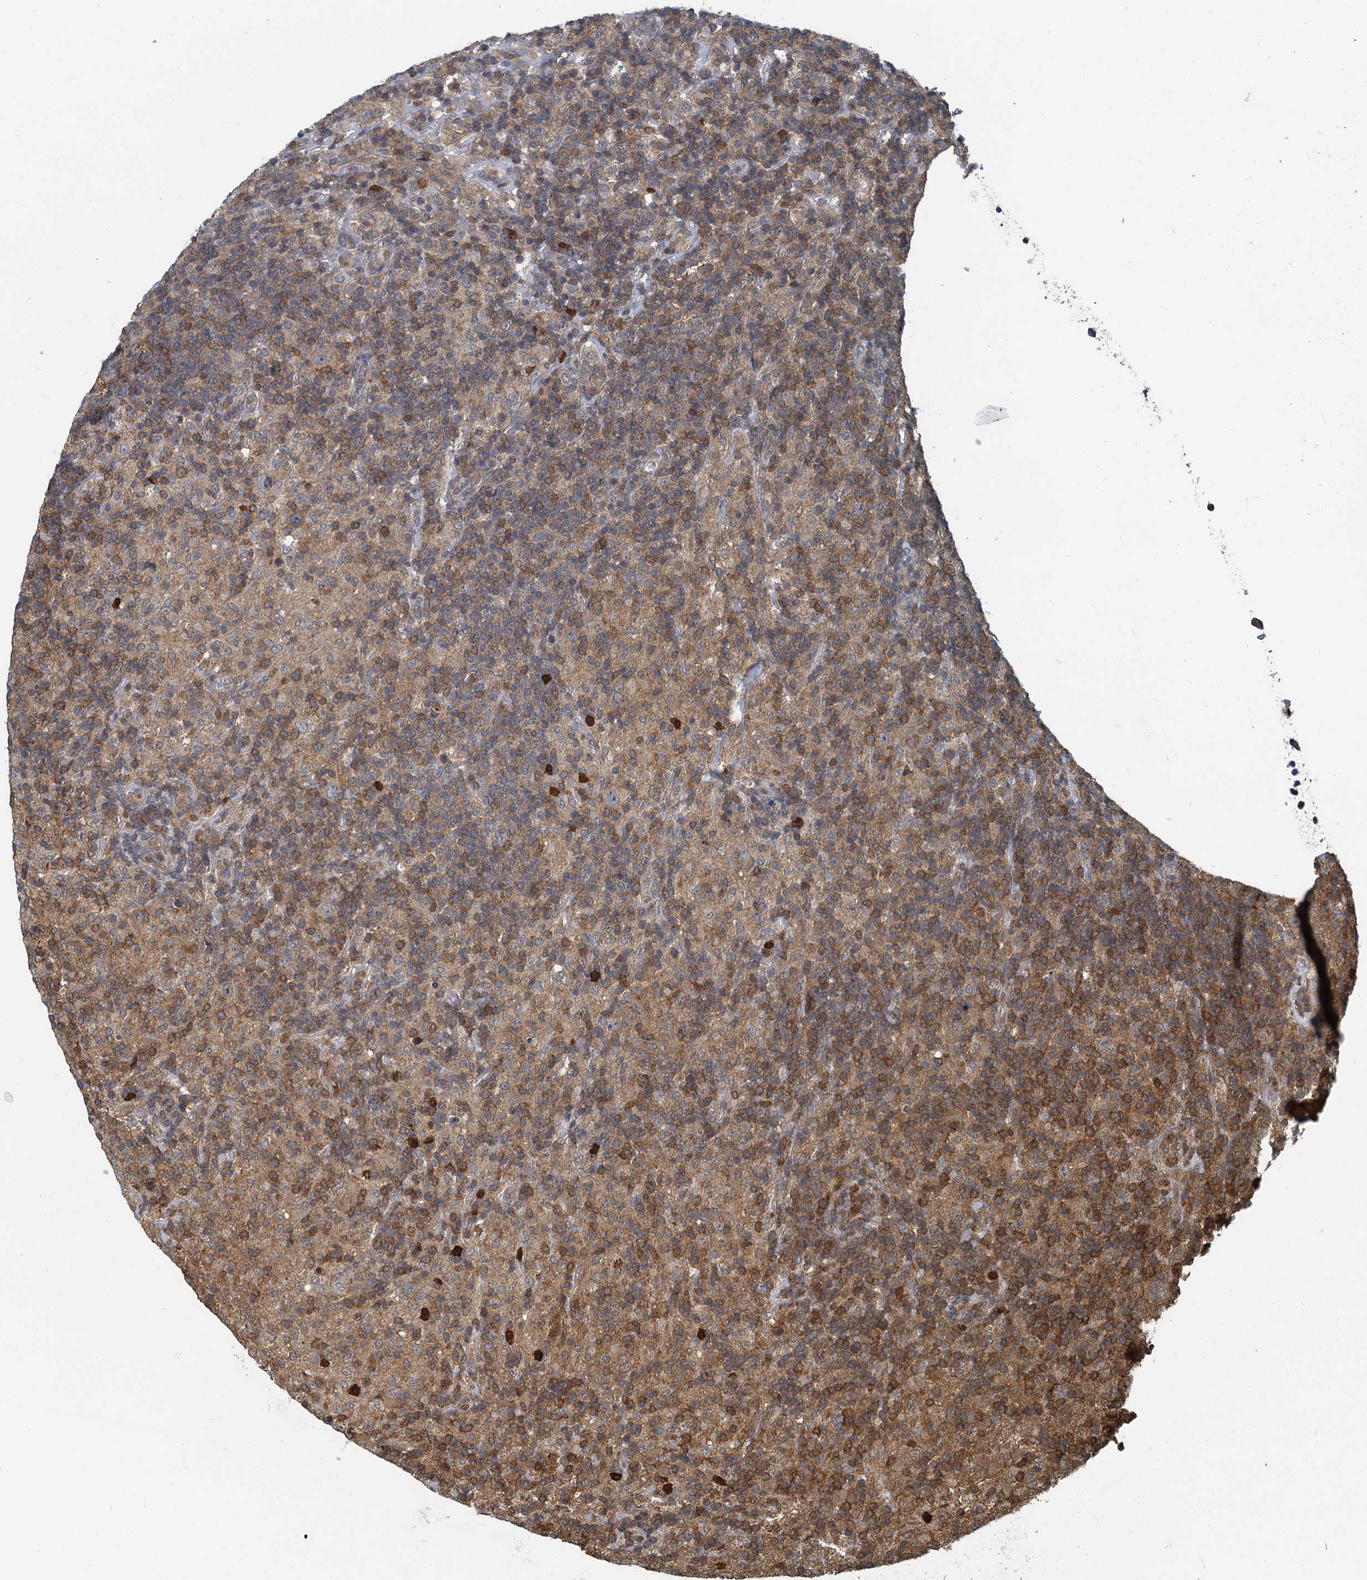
{"staining": {"intensity": "weak", "quantity": "25%-75%", "location": "cytoplasmic/membranous"}, "tissue": "lymphoma", "cell_type": "Tumor cells", "image_type": "cancer", "snomed": [{"axis": "morphology", "description": "Hodgkin's disease, NOS"}, {"axis": "topography", "description": "Lymph node"}], "caption": "Hodgkin's disease tissue demonstrates weak cytoplasmic/membranous expression in about 25%-75% of tumor cells, visualized by immunohistochemistry. The staining was performed using DAB to visualize the protein expression in brown, while the nuclei were stained in blue with hematoxylin (Magnification: 20x).", "gene": "GPI", "patient": {"sex": "male", "age": 70}}